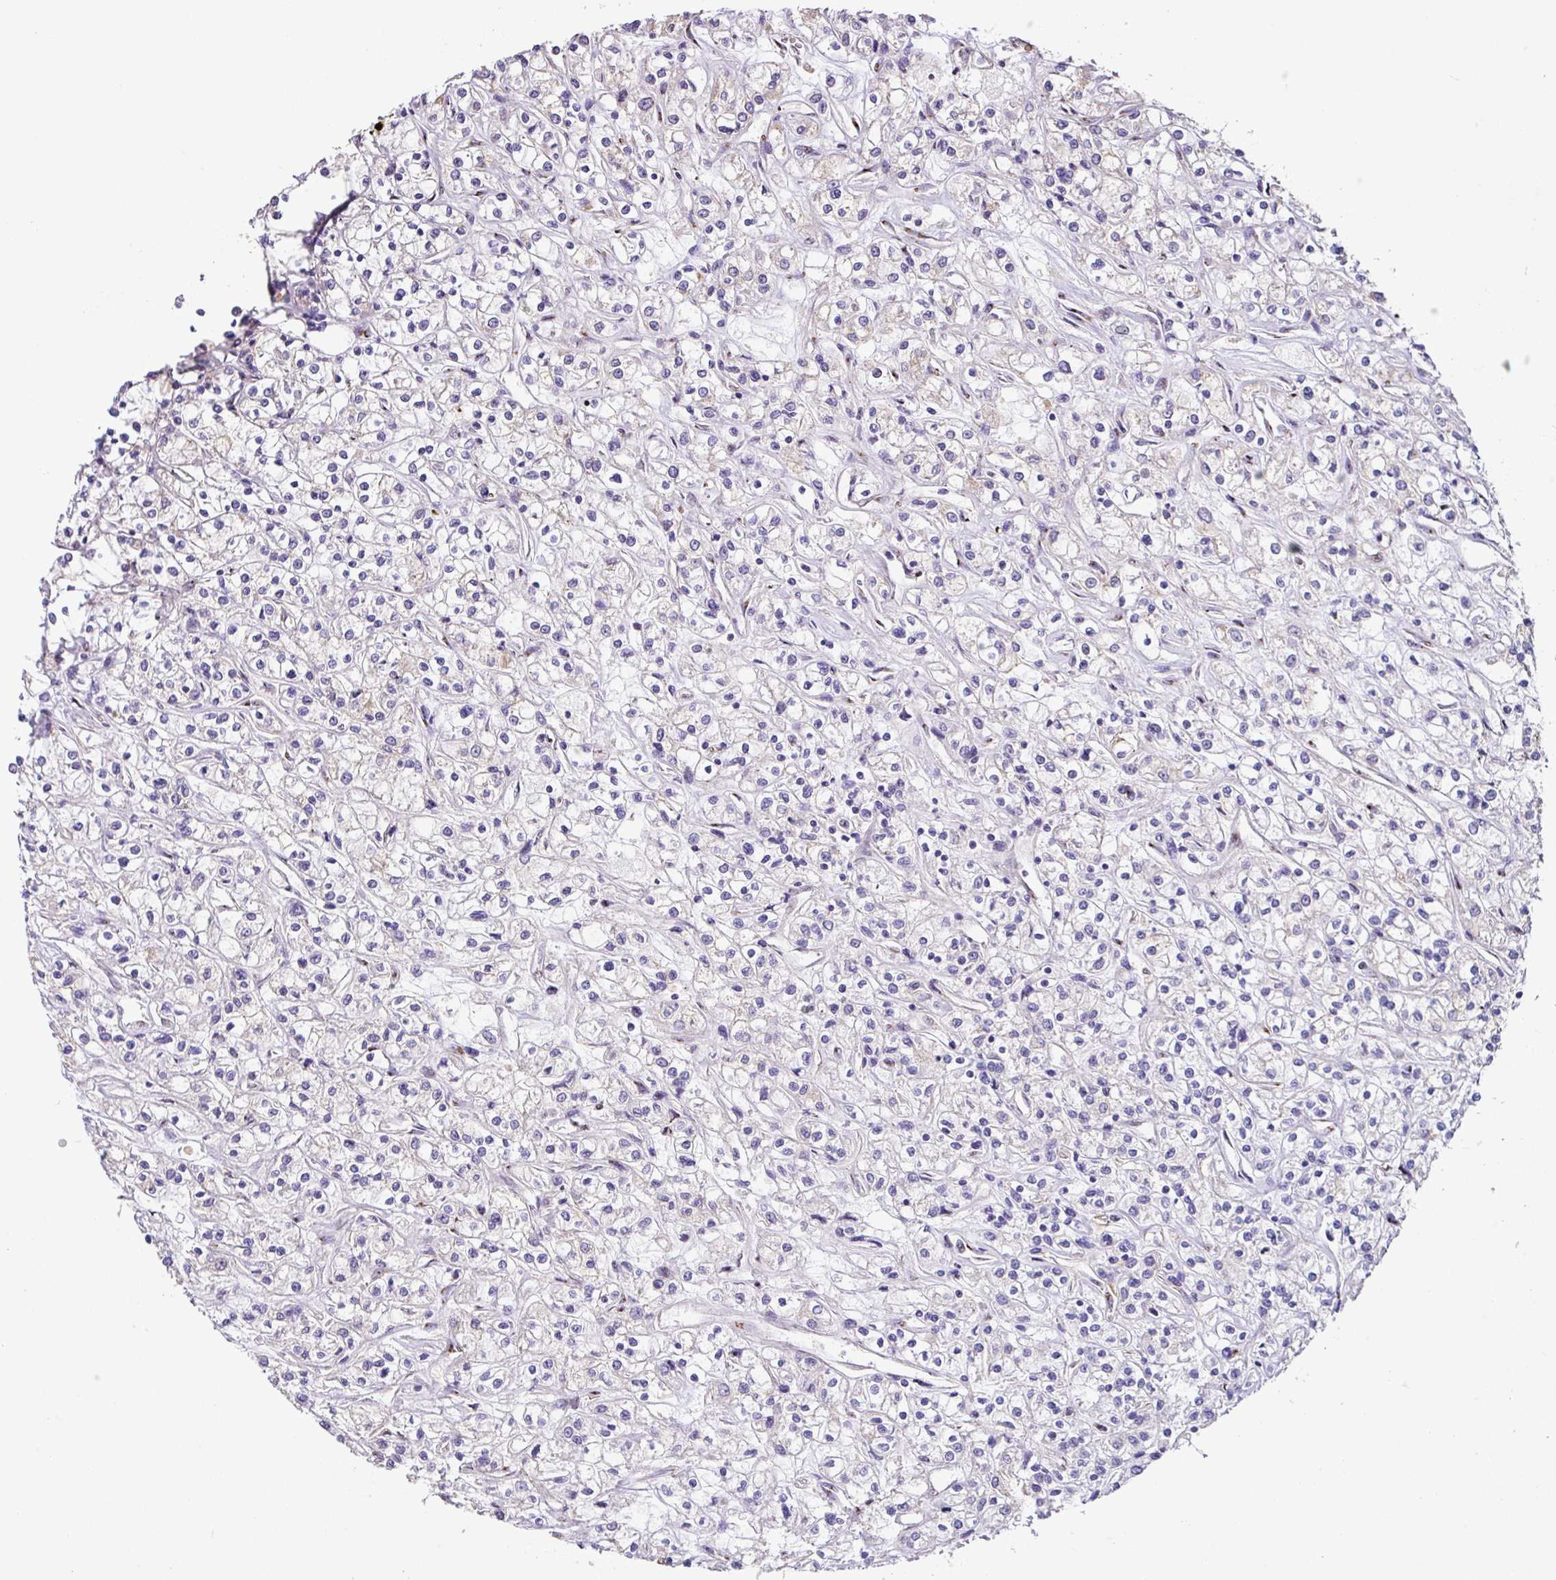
{"staining": {"intensity": "negative", "quantity": "none", "location": "none"}, "tissue": "renal cancer", "cell_type": "Tumor cells", "image_type": "cancer", "snomed": [{"axis": "morphology", "description": "Adenocarcinoma, NOS"}, {"axis": "topography", "description": "Kidney"}], "caption": "A high-resolution micrograph shows immunohistochemistry (IHC) staining of renal cancer (adenocarcinoma), which displays no significant positivity in tumor cells.", "gene": "ZG16", "patient": {"sex": "female", "age": 59}}